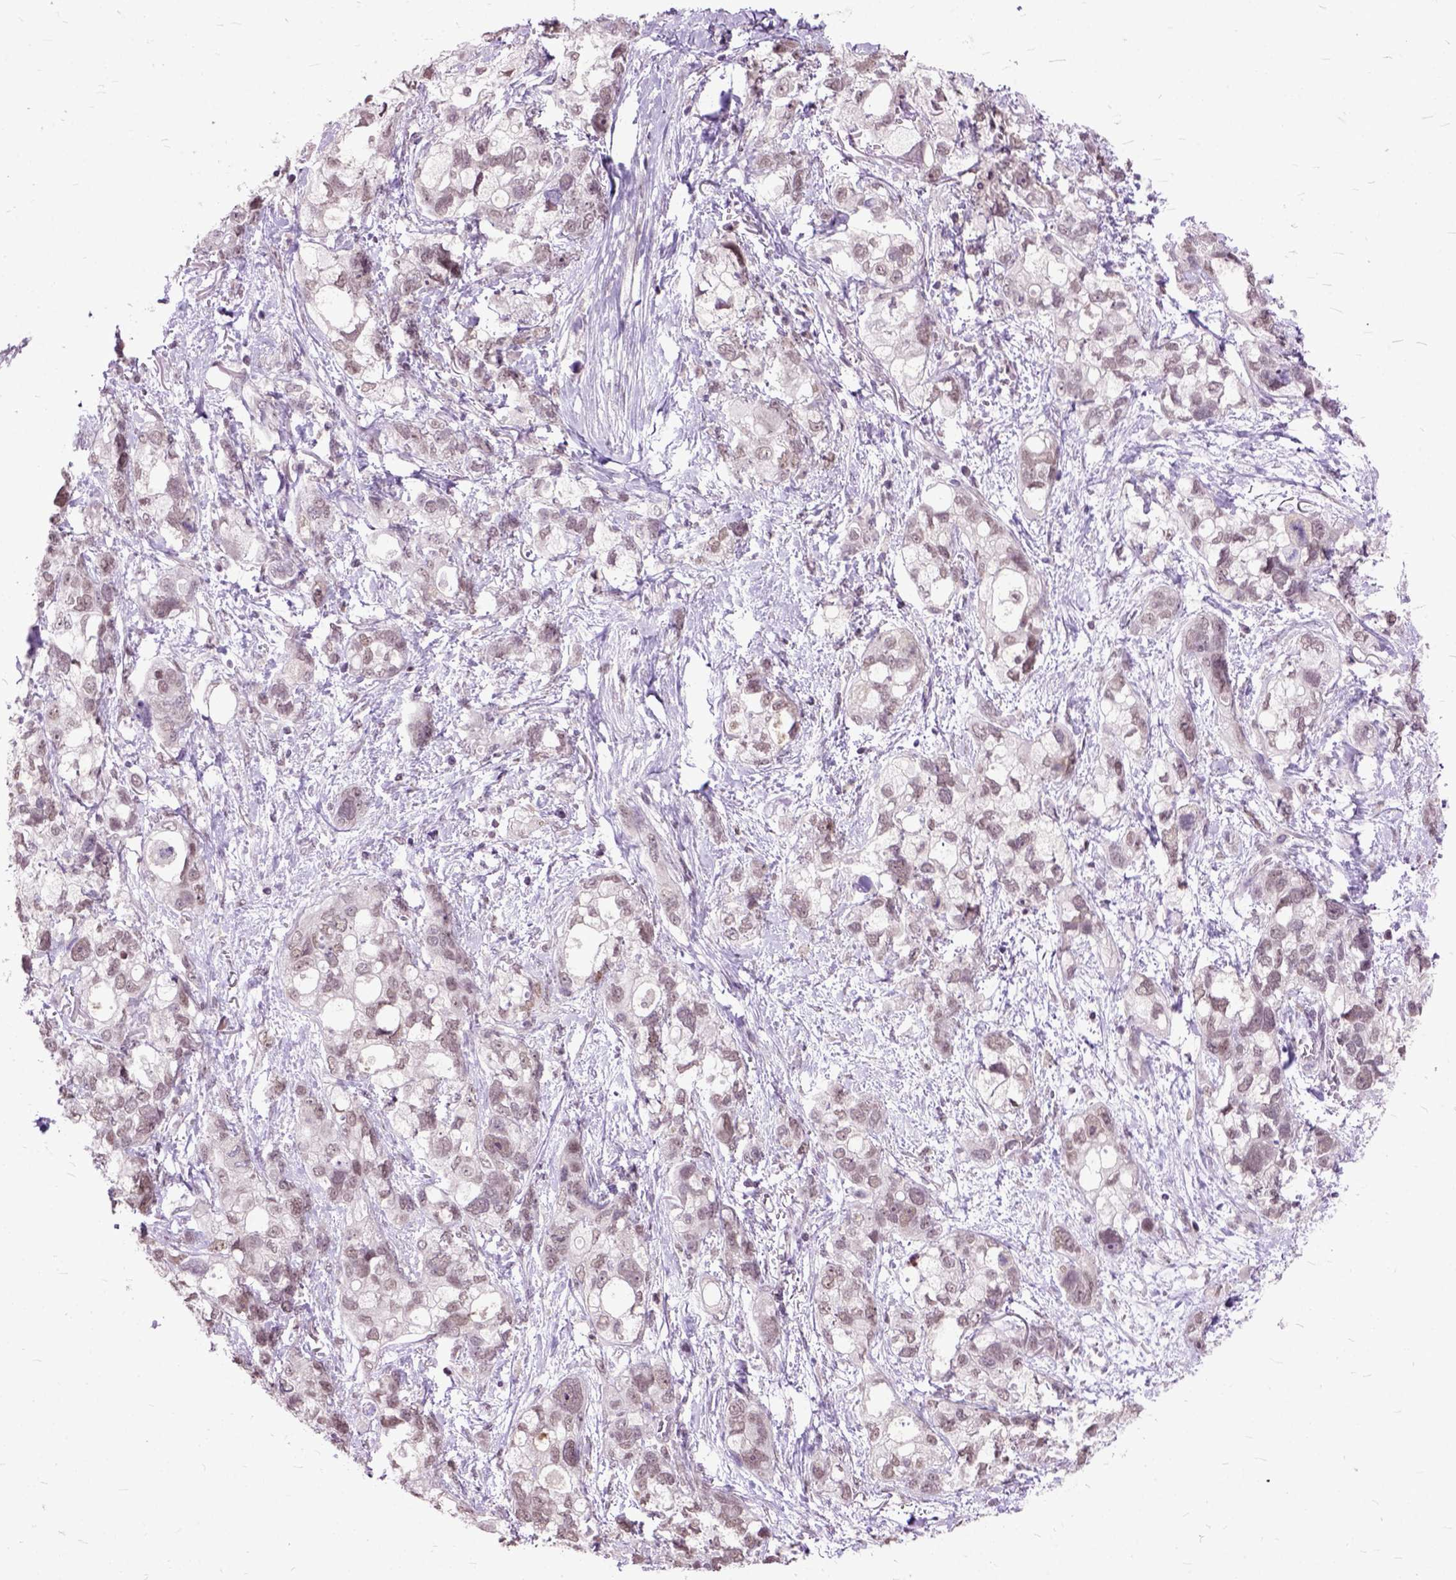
{"staining": {"intensity": "weak", "quantity": ">75%", "location": "nuclear"}, "tissue": "stomach cancer", "cell_type": "Tumor cells", "image_type": "cancer", "snomed": [{"axis": "morphology", "description": "Adenocarcinoma, NOS"}, {"axis": "topography", "description": "Stomach, upper"}], "caption": "A brown stain labels weak nuclear expression of a protein in adenocarcinoma (stomach) tumor cells. (DAB = brown stain, brightfield microscopy at high magnification).", "gene": "ORC5", "patient": {"sex": "female", "age": 81}}